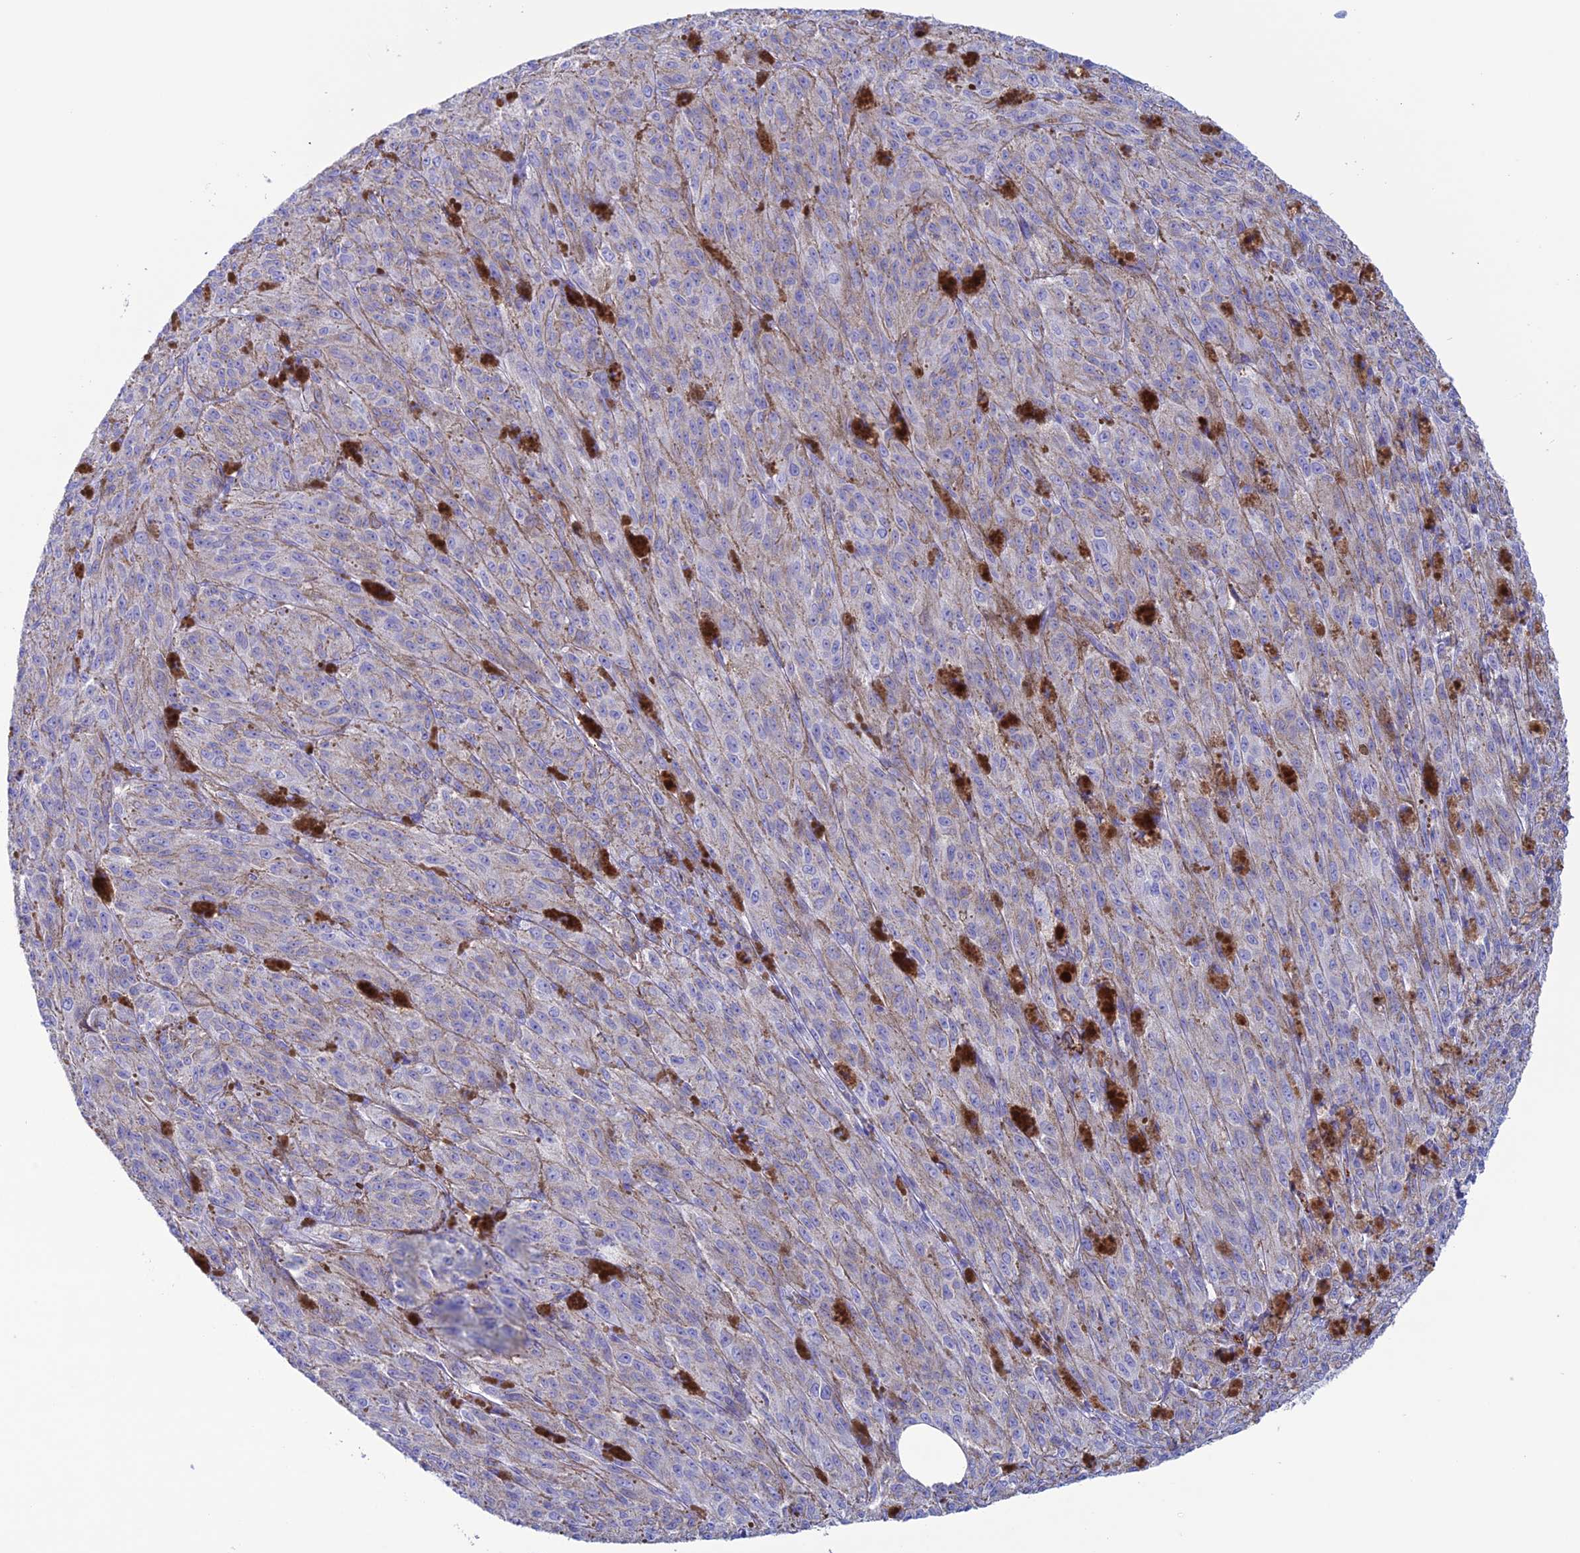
{"staining": {"intensity": "negative", "quantity": "none", "location": "none"}, "tissue": "melanoma", "cell_type": "Tumor cells", "image_type": "cancer", "snomed": [{"axis": "morphology", "description": "Malignant melanoma, NOS"}, {"axis": "topography", "description": "Skin"}], "caption": "There is no significant staining in tumor cells of malignant melanoma. (IHC, brightfield microscopy, high magnification).", "gene": "CDC42EP5", "patient": {"sex": "female", "age": 52}}